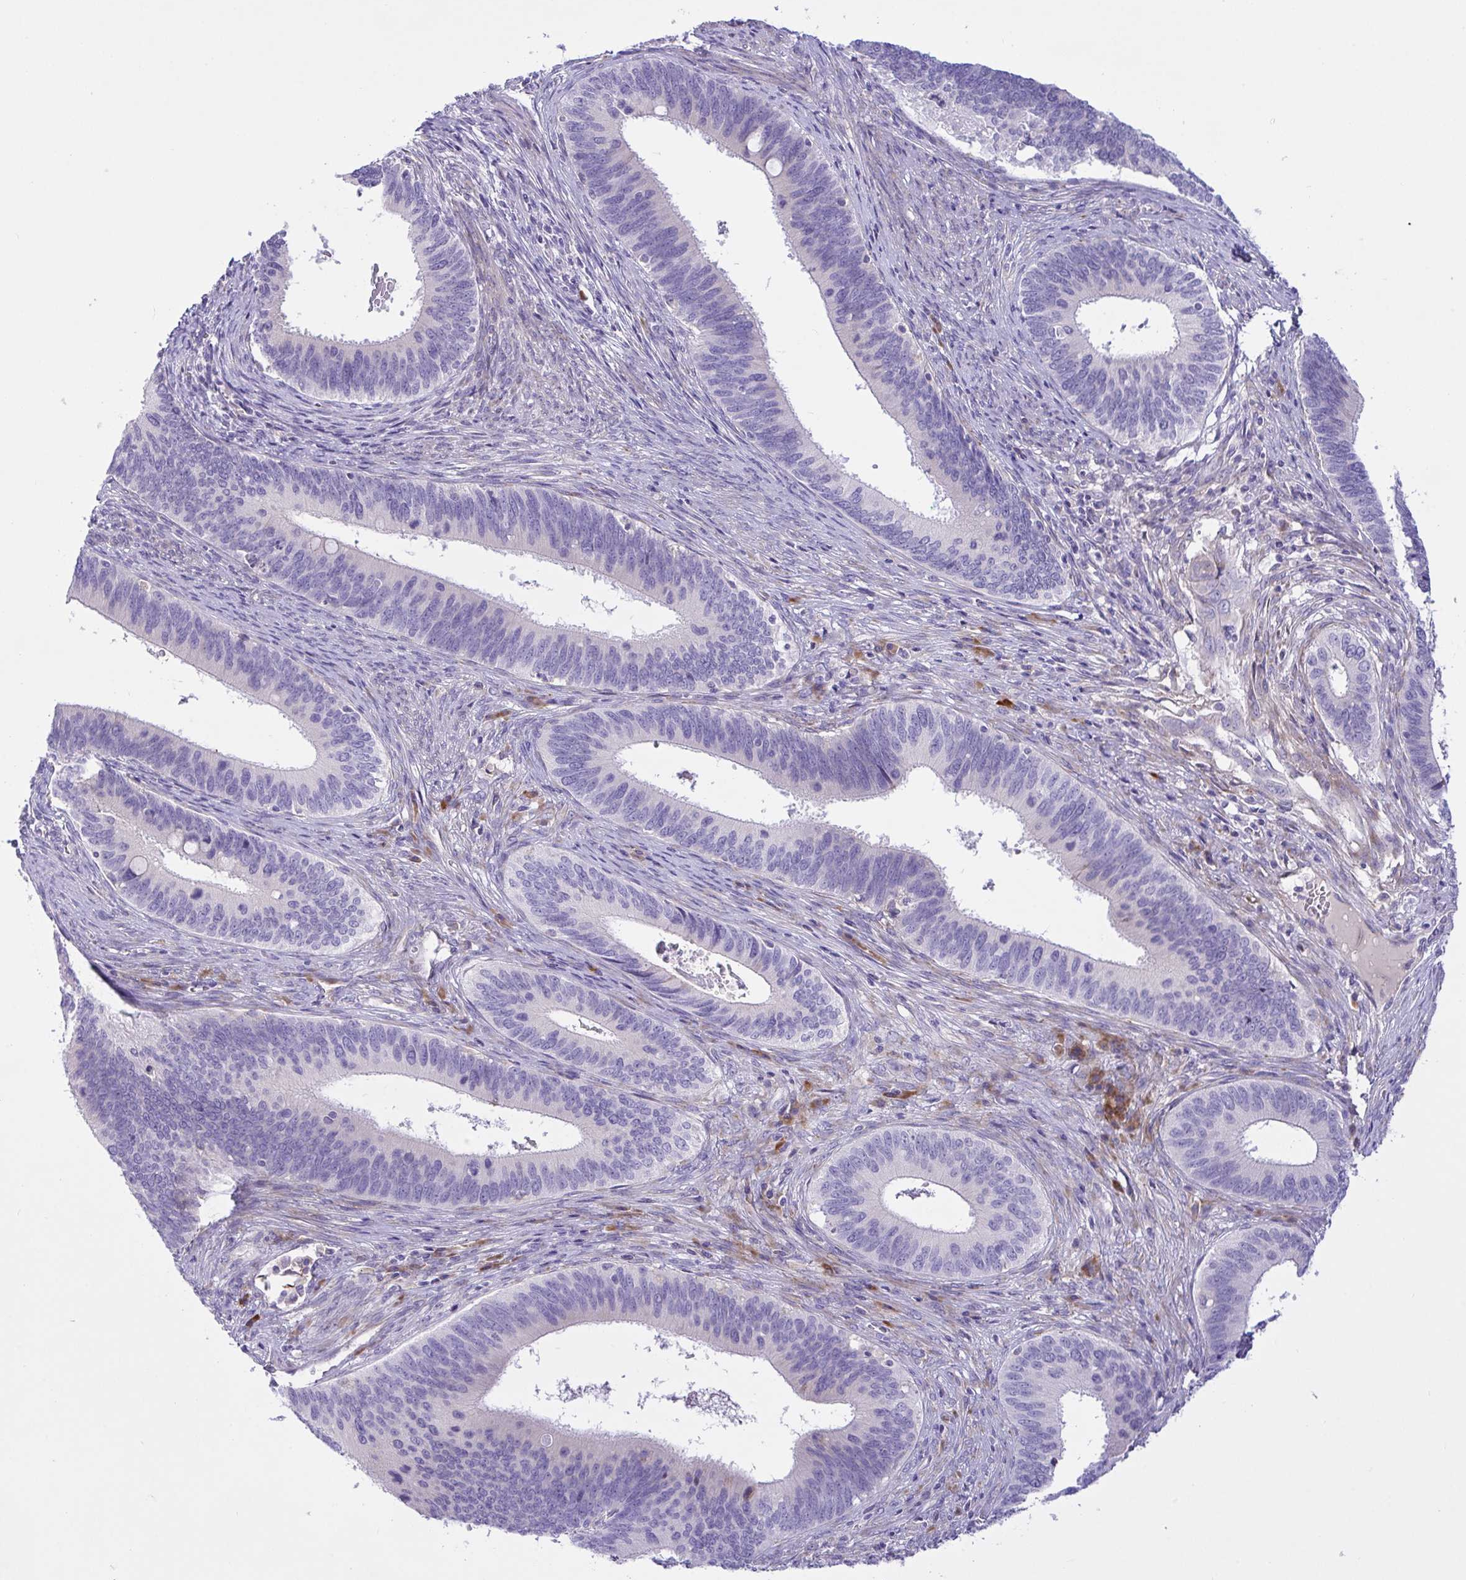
{"staining": {"intensity": "negative", "quantity": "none", "location": "none"}, "tissue": "cervical cancer", "cell_type": "Tumor cells", "image_type": "cancer", "snomed": [{"axis": "morphology", "description": "Adenocarcinoma, NOS"}, {"axis": "topography", "description": "Cervix"}], "caption": "This is a micrograph of immunohistochemistry staining of cervical cancer, which shows no positivity in tumor cells.", "gene": "FAM86B1", "patient": {"sex": "female", "age": 42}}